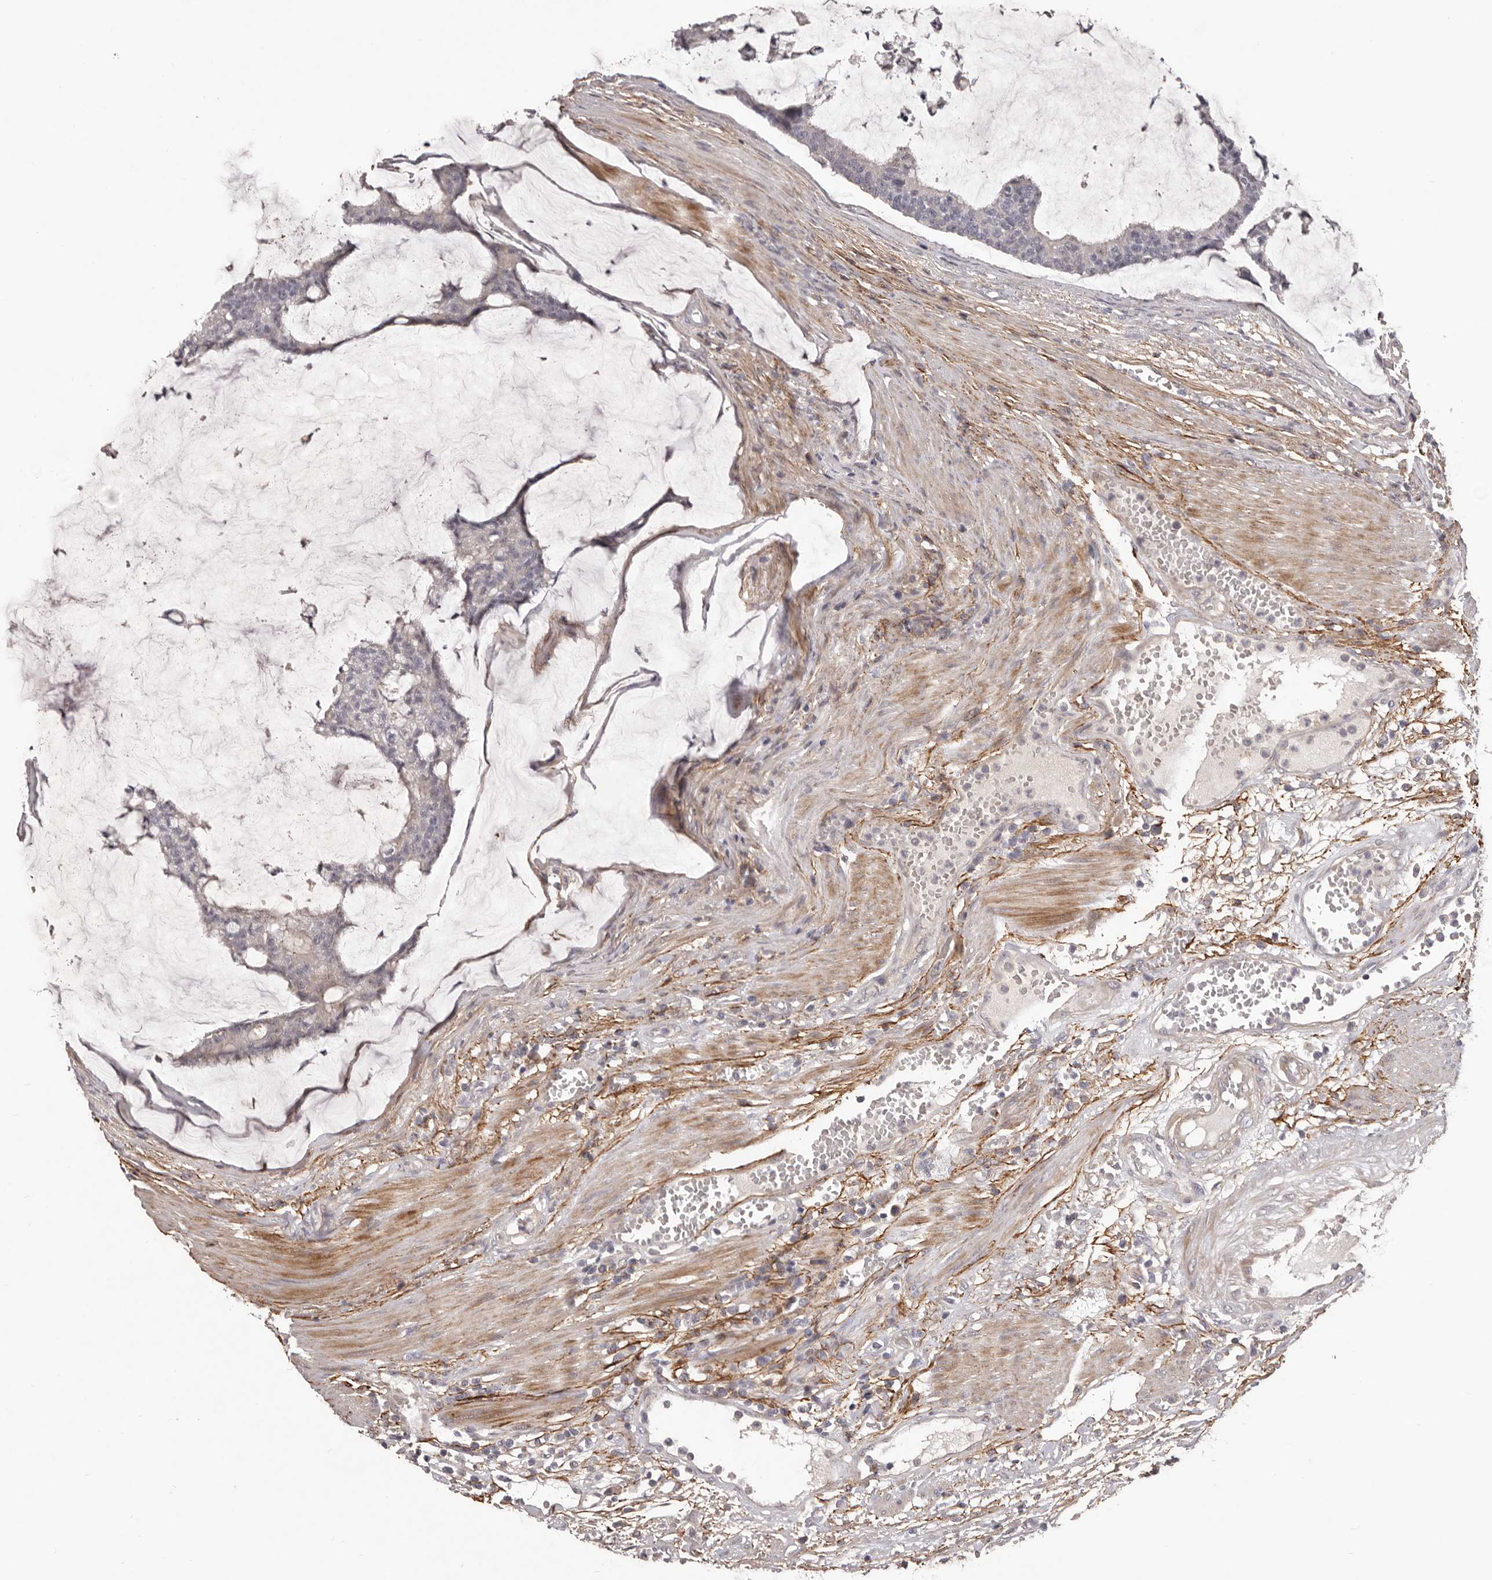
{"staining": {"intensity": "negative", "quantity": "none", "location": "none"}, "tissue": "colorectal cancer", "cell_type": "Tumor cells", "image_type": "cancer", "snomed": [{"axis": "morphology", "description": "Adenocarcinoma, NOS"}, {"axis": "topography", "description": "Colon"}], "caption": "A histopathology image of colorectal adenocarcinoma stained for a protein displays no brown staining in tumor cells.", "gene": "HBS1L", "patient": {"sex": "female", "age": 84}}